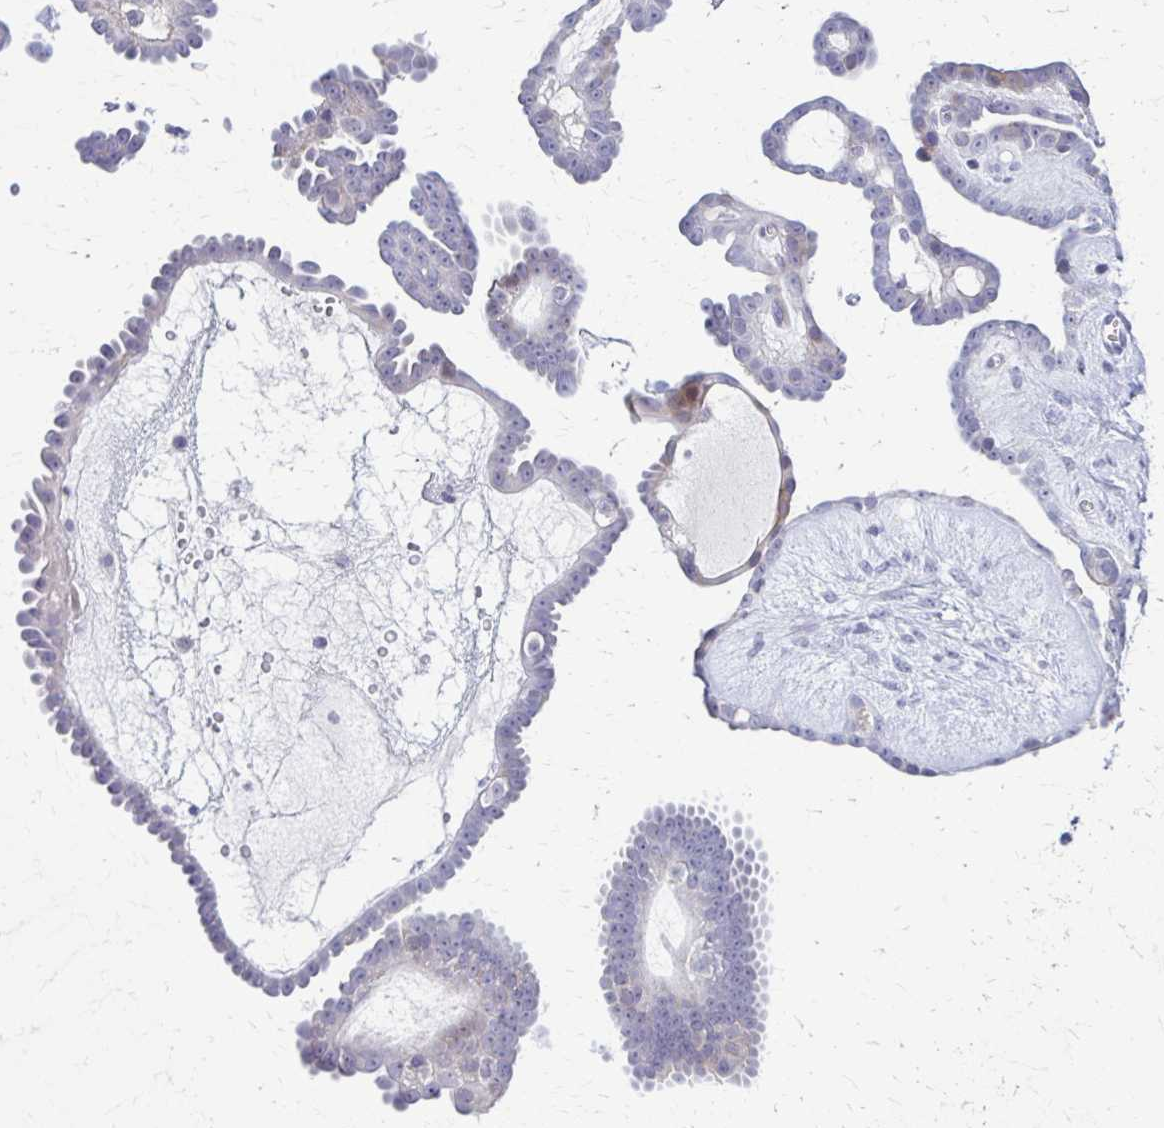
{"staining": {"intensity": "negative", "quantity": "none", "location": "none"}, "tissue": "ovarian cancer", "cell_type": "Tumor cells", "image_type": "cancer", "snomed": [{"axis": "morphology", "description": "Cystadenocarcinoma, serous, NOS"}, {"axis": "topography", "description": "Ovary"}], "caption": "Tumor cells are negative for protein expression in human serous cystadenocarcinoma (ovarian). (DAB (3,3'-diaminobenzidine) immunohistochemistry with hematoxylin counter stain).", "gene": "RHOBTB2", "patient": {"sex": "female", "age": 71}}